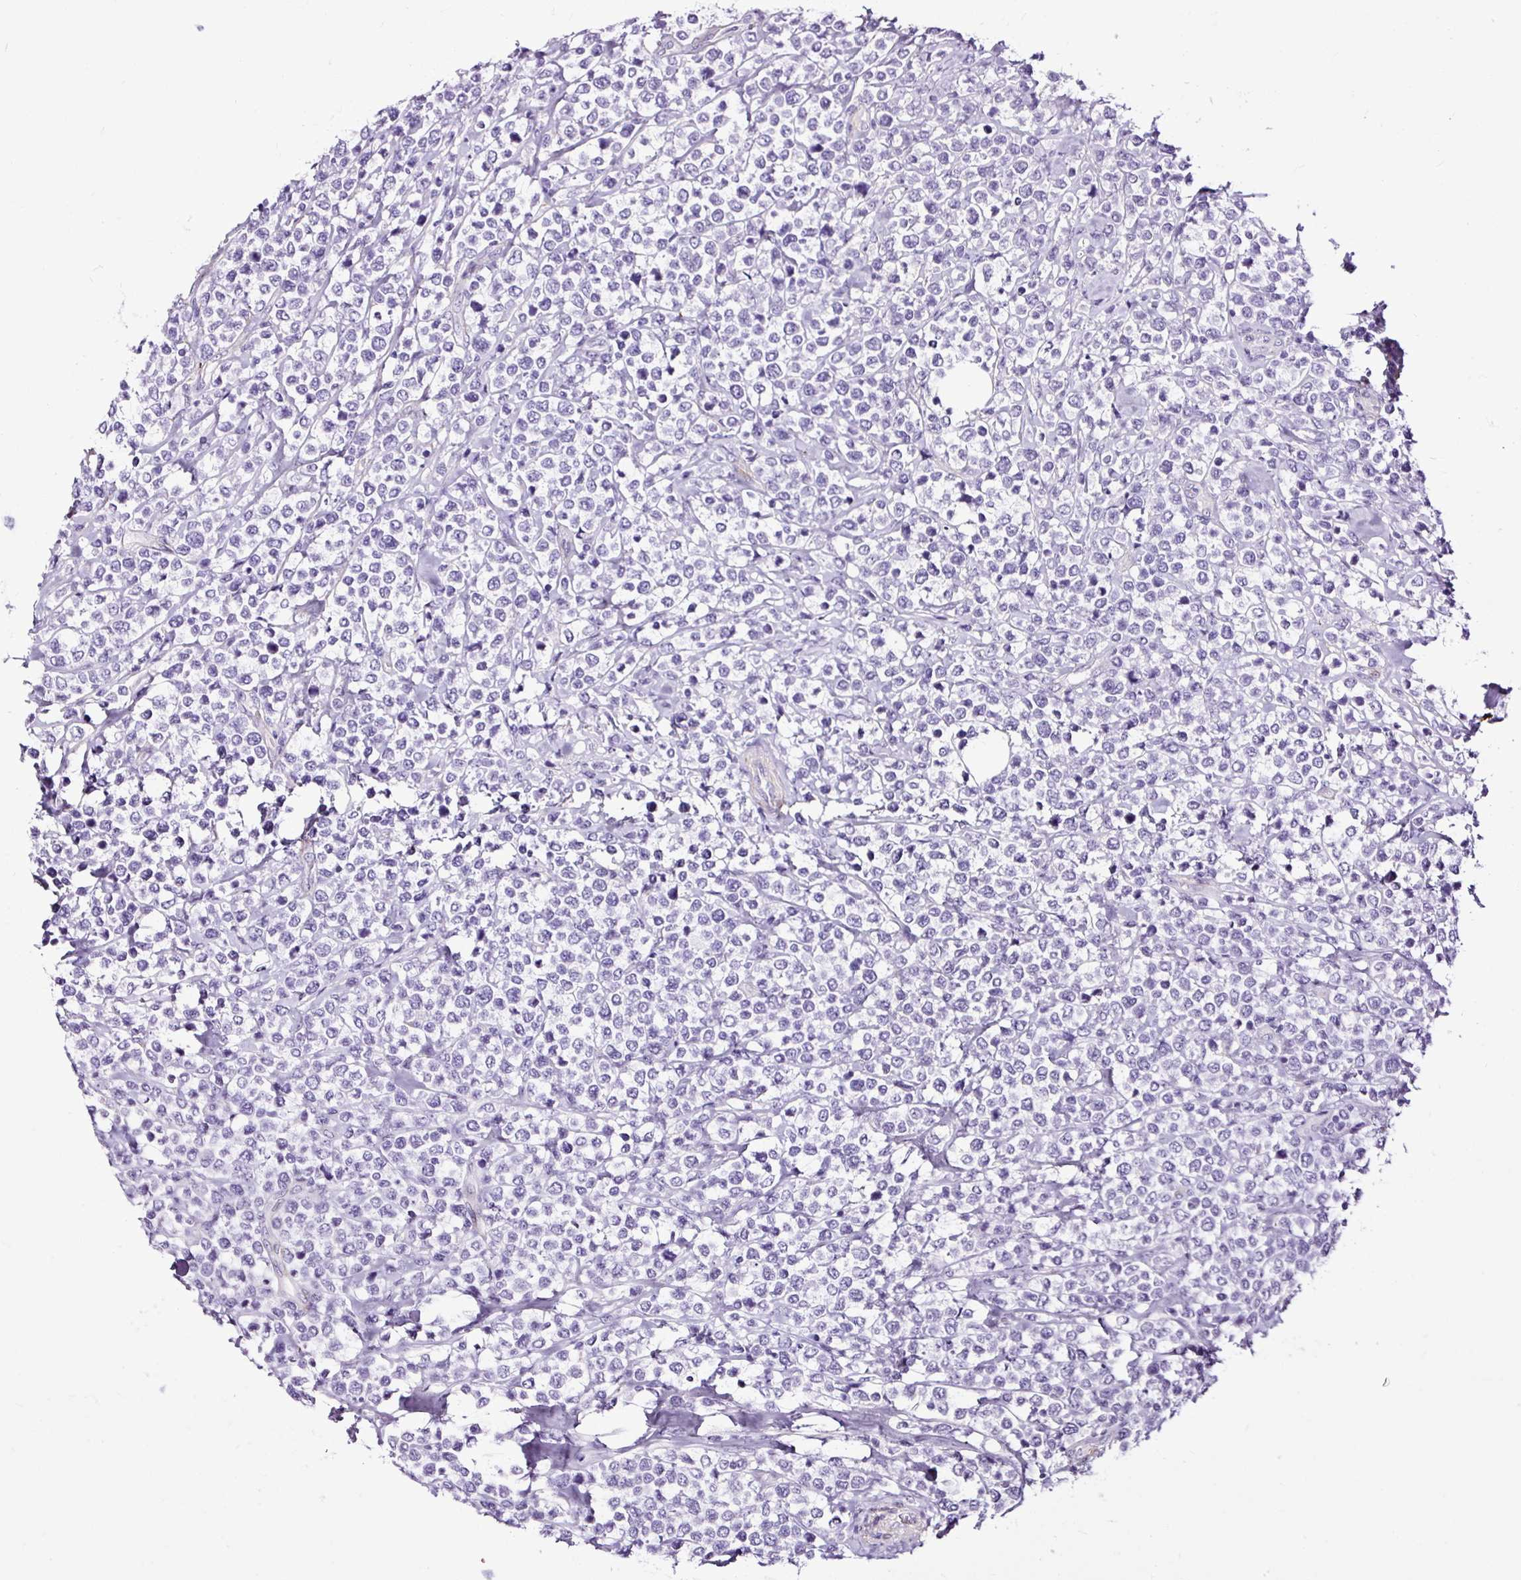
{"staining": {"intensity": "negative", "quantity": "none", "location": "none"}, "tissue": "lymphoma", "cell_type": "Tumor cells", "image_type": "cancer", "snomed": [{"axis": "morphology", "description": "Malignant lymphoma, non-Hodgkin's type, Low grade"}, {"axis": "topography", "description": "Lymph node"}], "caption": "An IHC histopathology image of malignant lymphoma, non-Hodgkin's type (low-grade) is shown. There is no staining in tumor cells of malignant lymphoma, non-Hodgkin's type (low-grade).", "gene": "SLC7A8", "patient": {"sex": "male", "age": 60}}